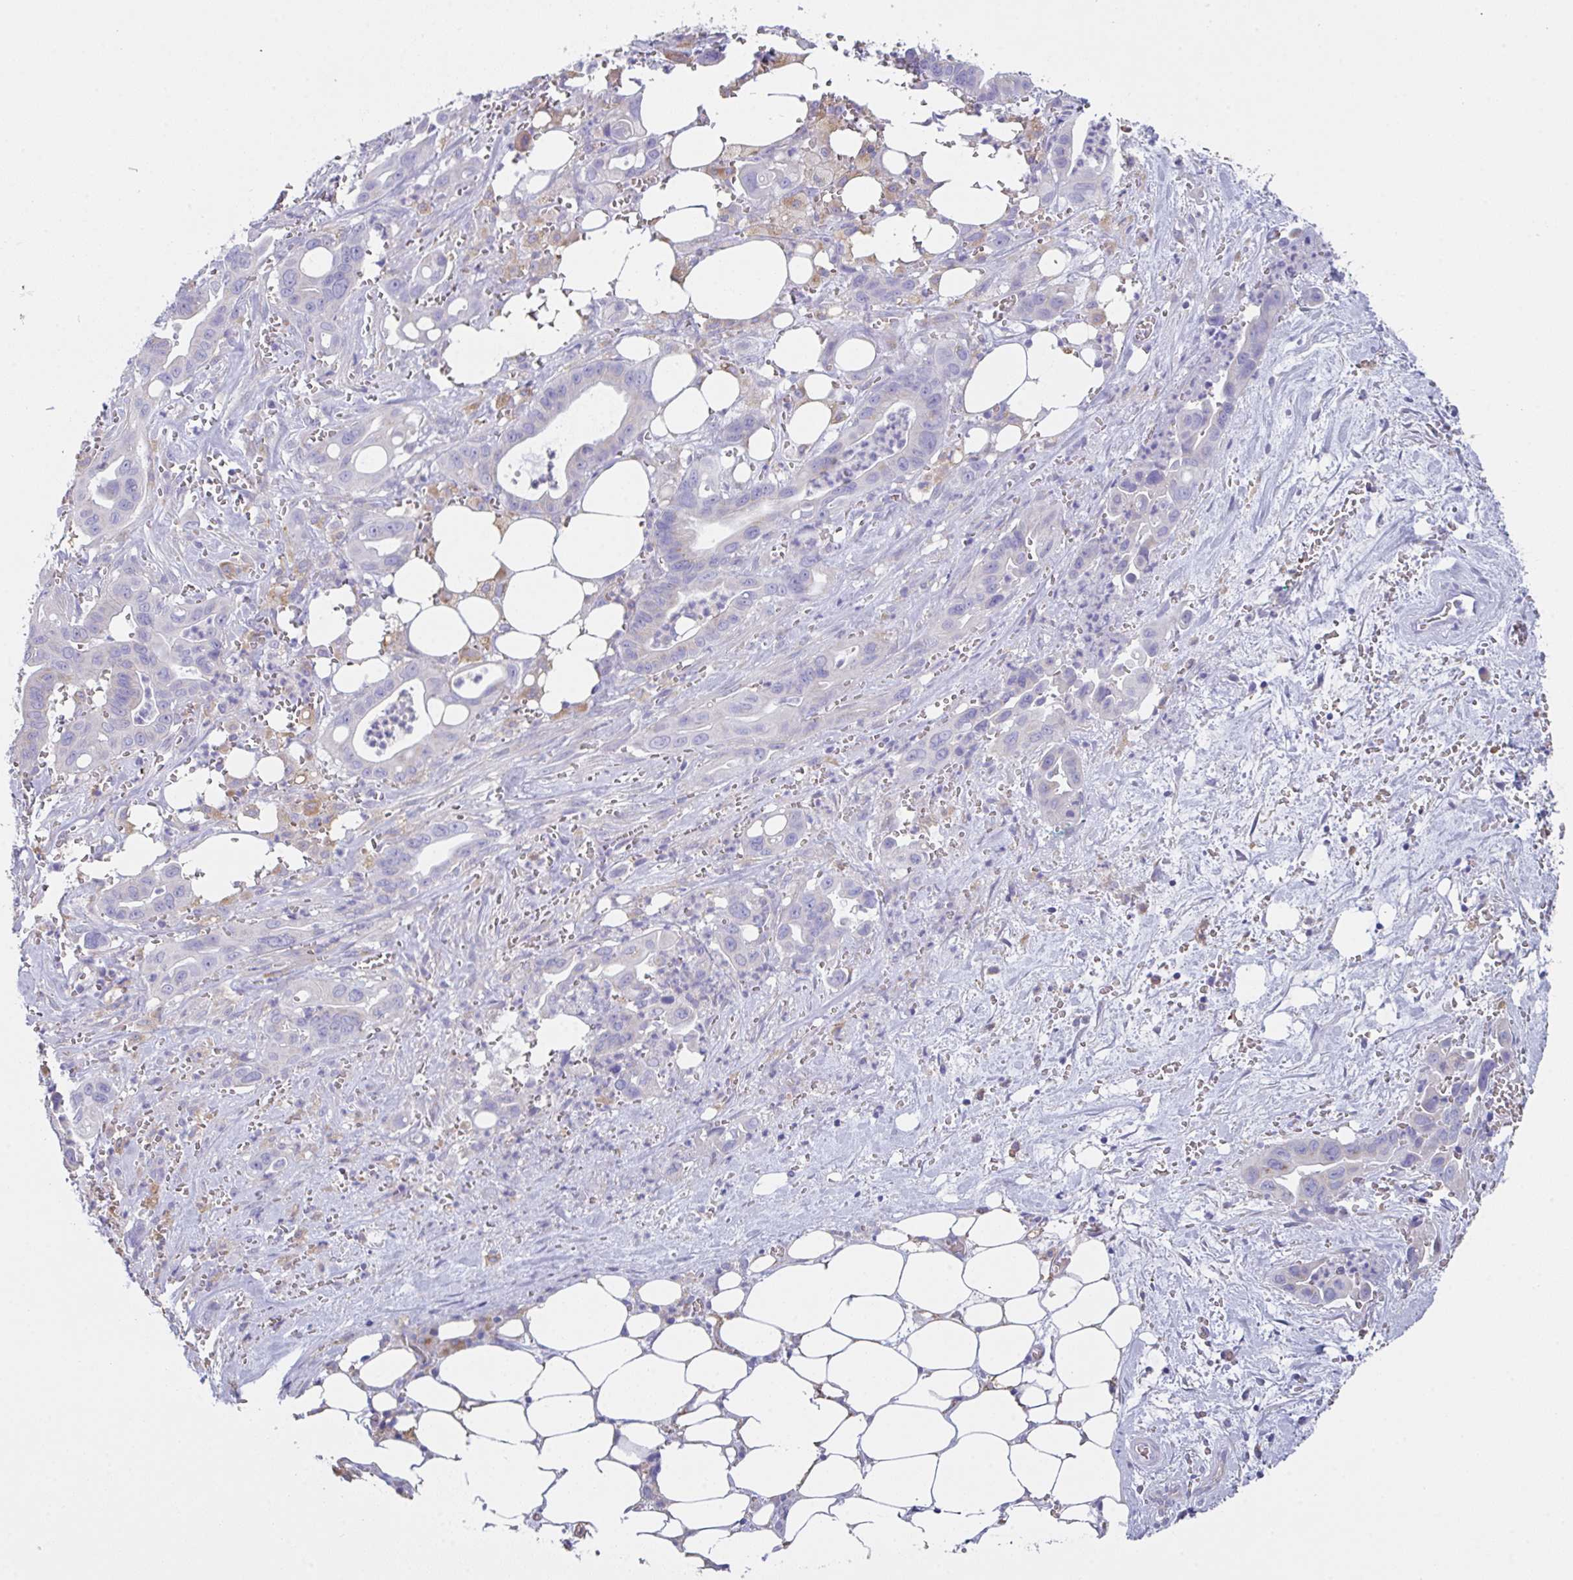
{"staining": {"intensity": "negative", "quantity": "none", "location": "none"}, "tissue": "pancreatic cancer", "cell_type": "Tumor cells", "image_type": "cancer", "snomed": [{"axis": "morphology", "description": "Adenocarcinoma, NOS"}, {"axis": "topography", "description": "Pancreas"}], "caption": "Tumor cells show no significant expression in pancreatic adenocarcinoma.", "gene": "TFAP2C", "patient": {"sex": "male", "age": 61}}